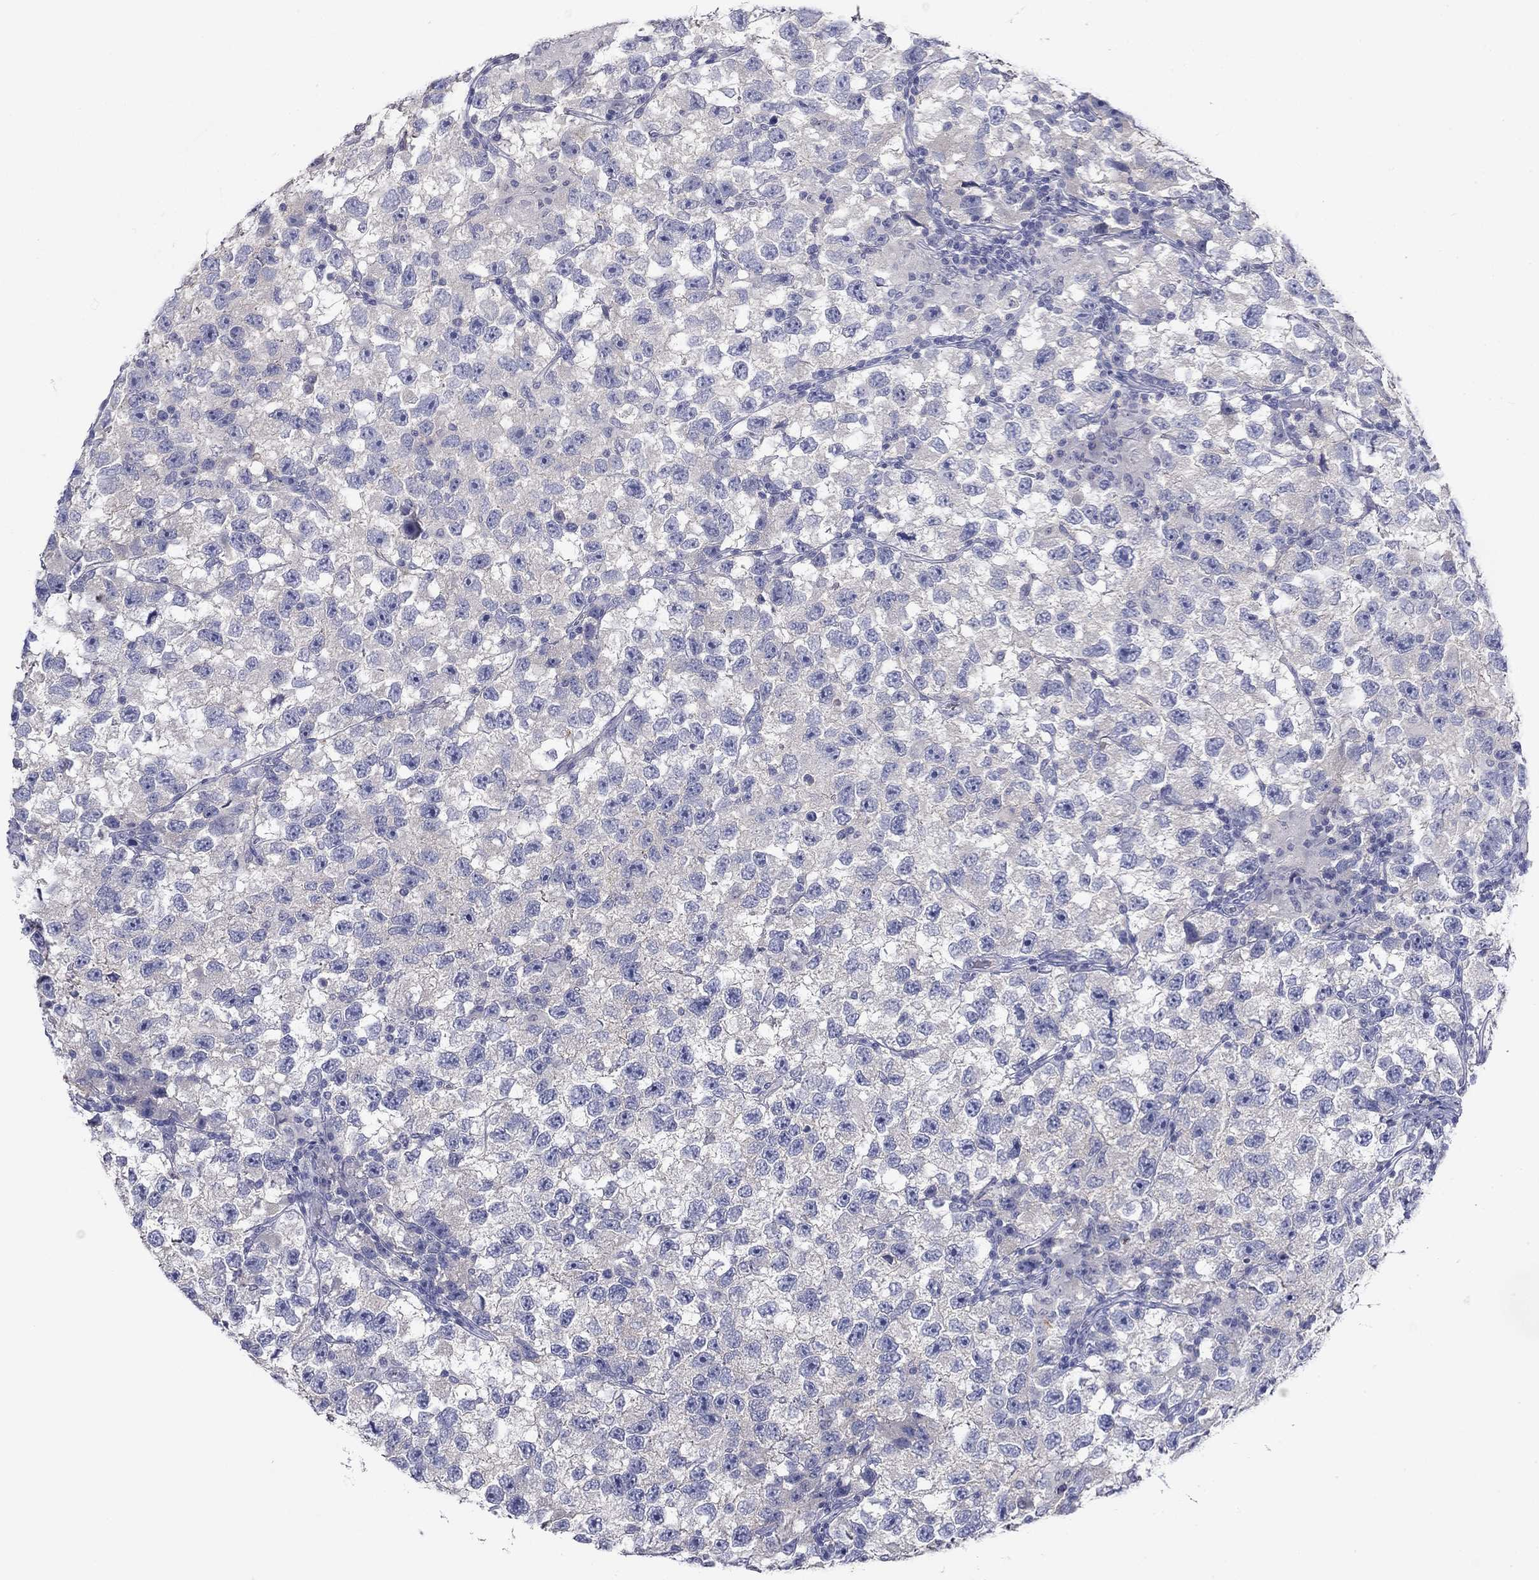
{"staining": {"intensity": "negative", "quantity": "none", "location": "none"}, "tissue": "testis cancer", "cell_type": "Tumor cells", "image_type": "cancer", "snomed": [{"axis": "morphology", "description": "Seminoma, NOS"}, {"axis": "topography", "description": "Testis"}], "caption": "Tumor cells are negative for protein expression in human testis cancer (seminoma). The staining was performed using DAB (3,3'-diaminobenzidine) to visualize the protein expression in brown, while the nuclei were stained in blue with hematoxylin (Magnification: 20x).", "gene": "PLS1", "patient": {"sex": "male", "age": 26}}